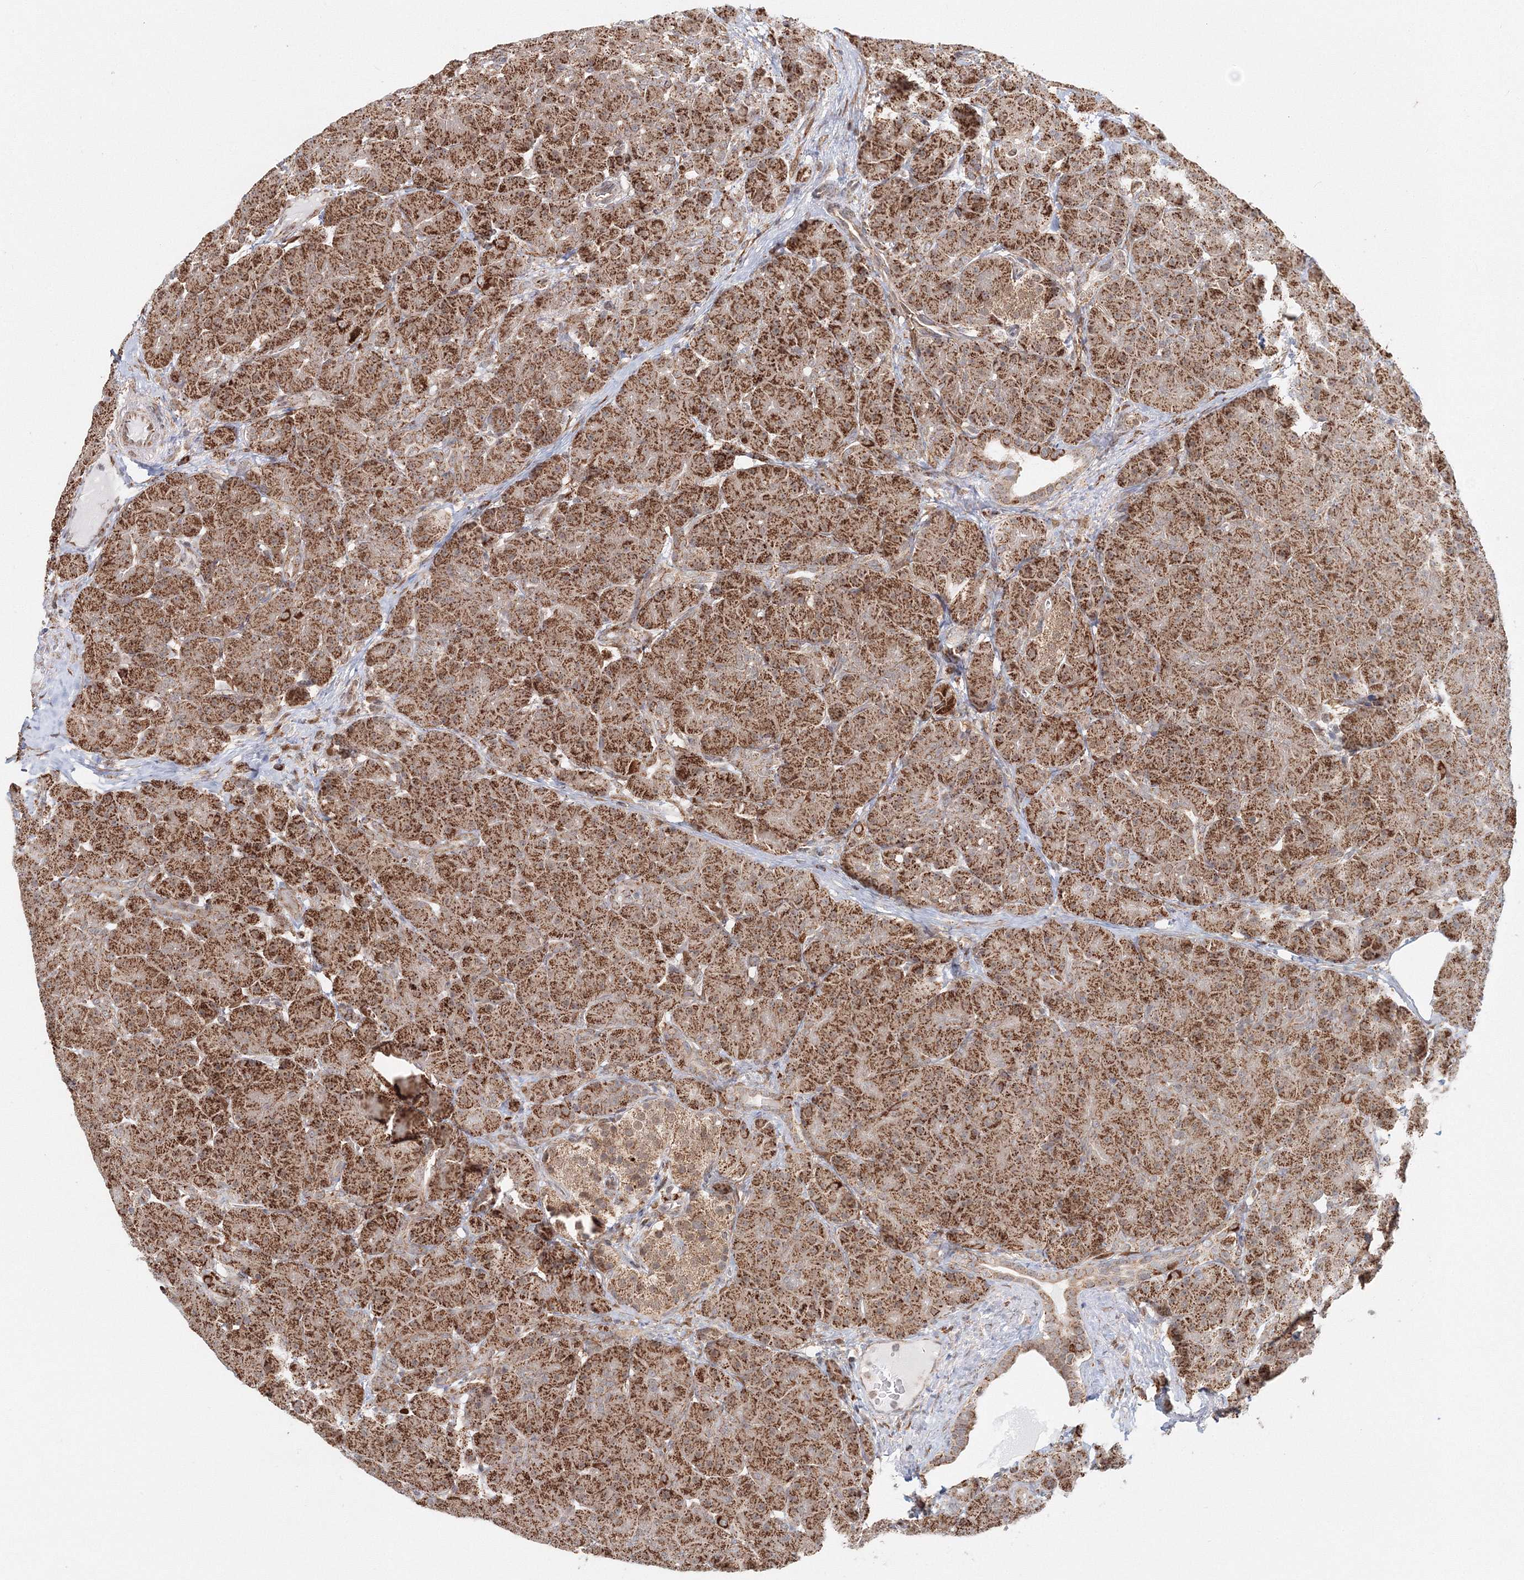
{"staining": {"intensity": "strong", "quantity": ">75%", "location": "cytoplasmic/membranous"}, "tissue": "pancreas", "cell_type": "Exocrine glandular cells", "image_type": "normal", "snomed": [{"axis": "morphology", "description": "Normal tissue, NOS"}, {"axis": "topography", "description": "Pancreas"}], "caption": "Immunohistochemistry (IHC) histopathology image of unremarkable pancreas: human pancreas stained using immunohistochemistry (IHC) reveals high levels of strong protein expression localized specifically in the cytoplasmic/membranous of exocrine glandular cells, appearing as a cytoplasmic/membranous brown color.", "gene": "PSMD6", "patient": {"sex": "male", "age": 66}}